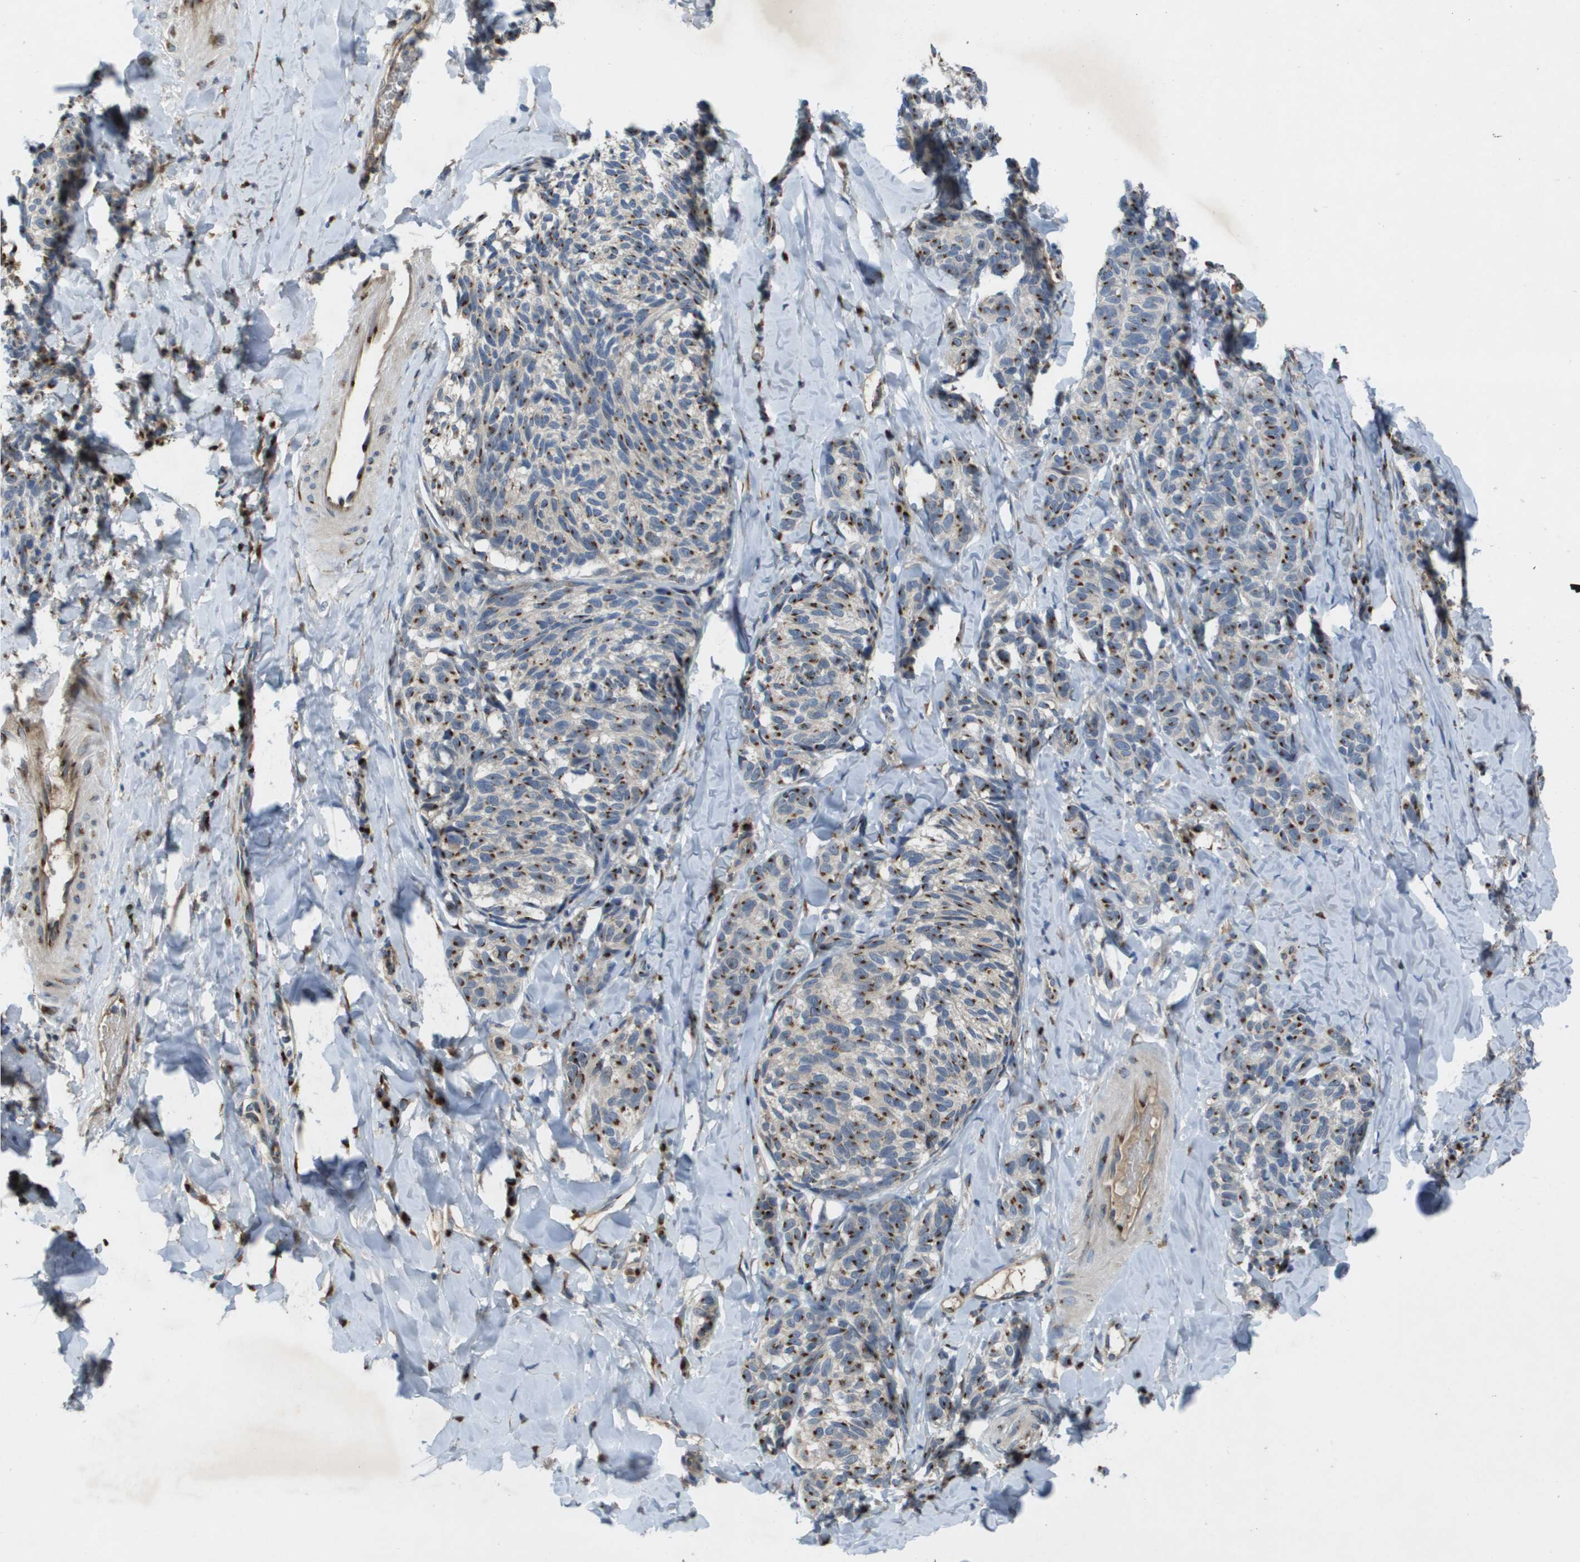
{"staining": {"intensity": "strong", "quantity": ">75%", "location": "cytoplasmic/membranous"}, "tissue": "melanoma", "cell_type": "Tumor cells", "image_type": "cancer", "snomed": [{"axis": "morphology", "description": "Malignant melanoma, NOS"}, {"axis": "topography", "description": "Skin"}], "caption": "High-magnification brightfield microscopy of melanoma stained with DAB (brown) and counterstained with hematoxylin (blue). tumor cells exhibit strong cytoplasmic/membranous staining is identified in approximately>75% of cells. Using DAB (3,3'-diaminobenzidine) (brown) and hematoxylin (blue) stains, captured at high magnification using brightfield microscopy.", "gene": "QSOX2", "patient": {"sex": "female", "age": 73}}